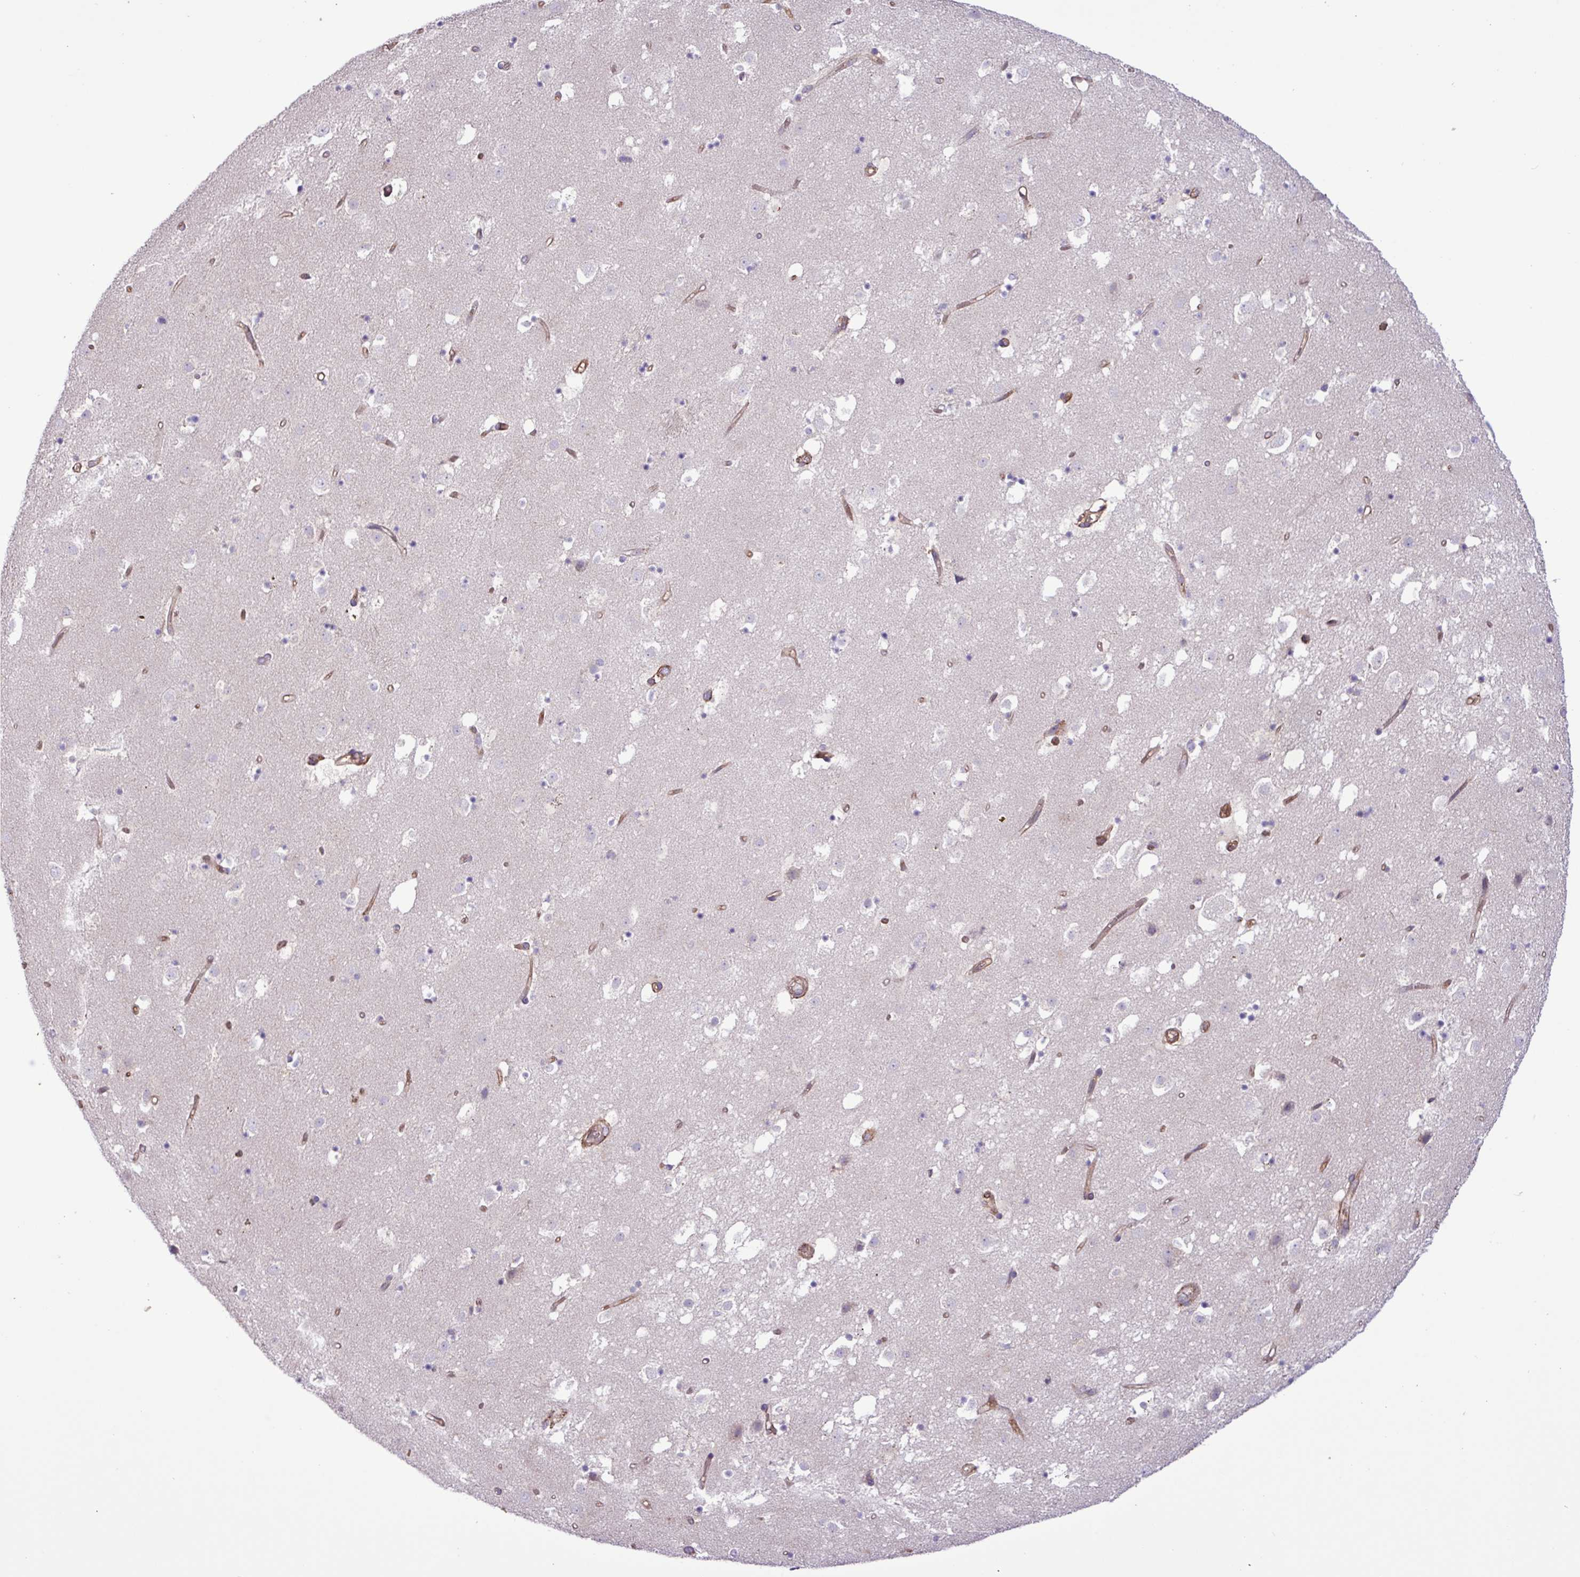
{"staining": {"intensity": "negative", "quantity": "none", "location": "none"}, "tissue": "caudate", "cell_type": "Glial cells", "image_type": "normal", "snomed": [{"axis": "morphology", "description": "Normal tissue, NOS"}, {"axis": "topography", "description": "Lateral ventricle wall"}], "caption": "Glial cells are negative for brown protein staining in normal caudate. Brightfield microscopy of immunohistochemistry (IHC) stained with DAB (3,3'-diaminobenzidine) (brown) and hematoxylin (blue), captured at high magnification.", "gene": "CNTRL", "patient": {"sex": "male", "age": 58}}